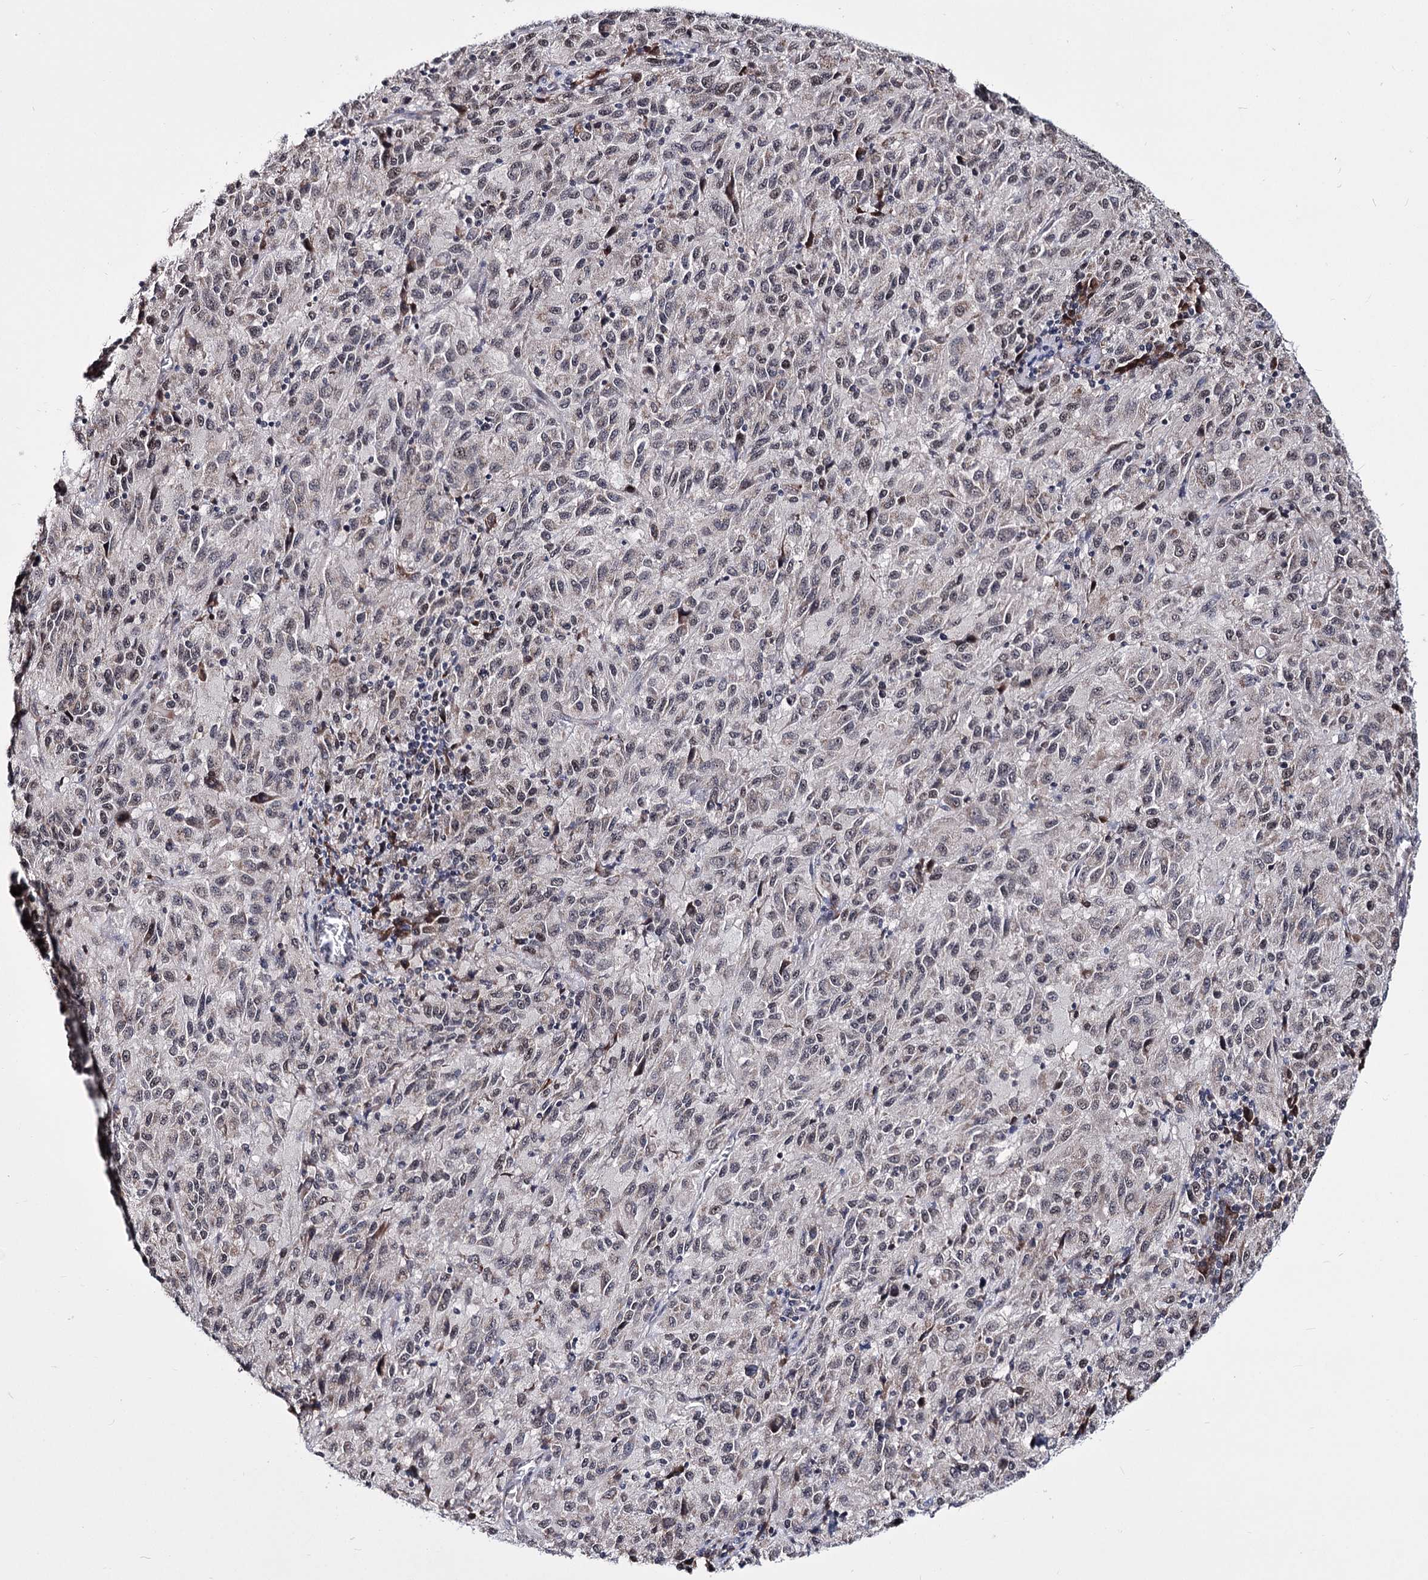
{"staining": {"intensity": "weak", "quantity": "25%-75%", "location": "nuclear"}, "tissue": "melanoma", "cell_type": "Tumor cells", "image_type": "cancer", "snomed": [{"axis": "morphology", "description": "Malignant melanoma, Metastatic site"}, {"axis": "topography", "description": "Lung"}], "caption": "Tumor cells exhibit low levels of weak nuclear expression in about 25%-75% of cells in human melanoma.", "gene": "PPRC1", "patient": {"sex": "male", "age": 64}}